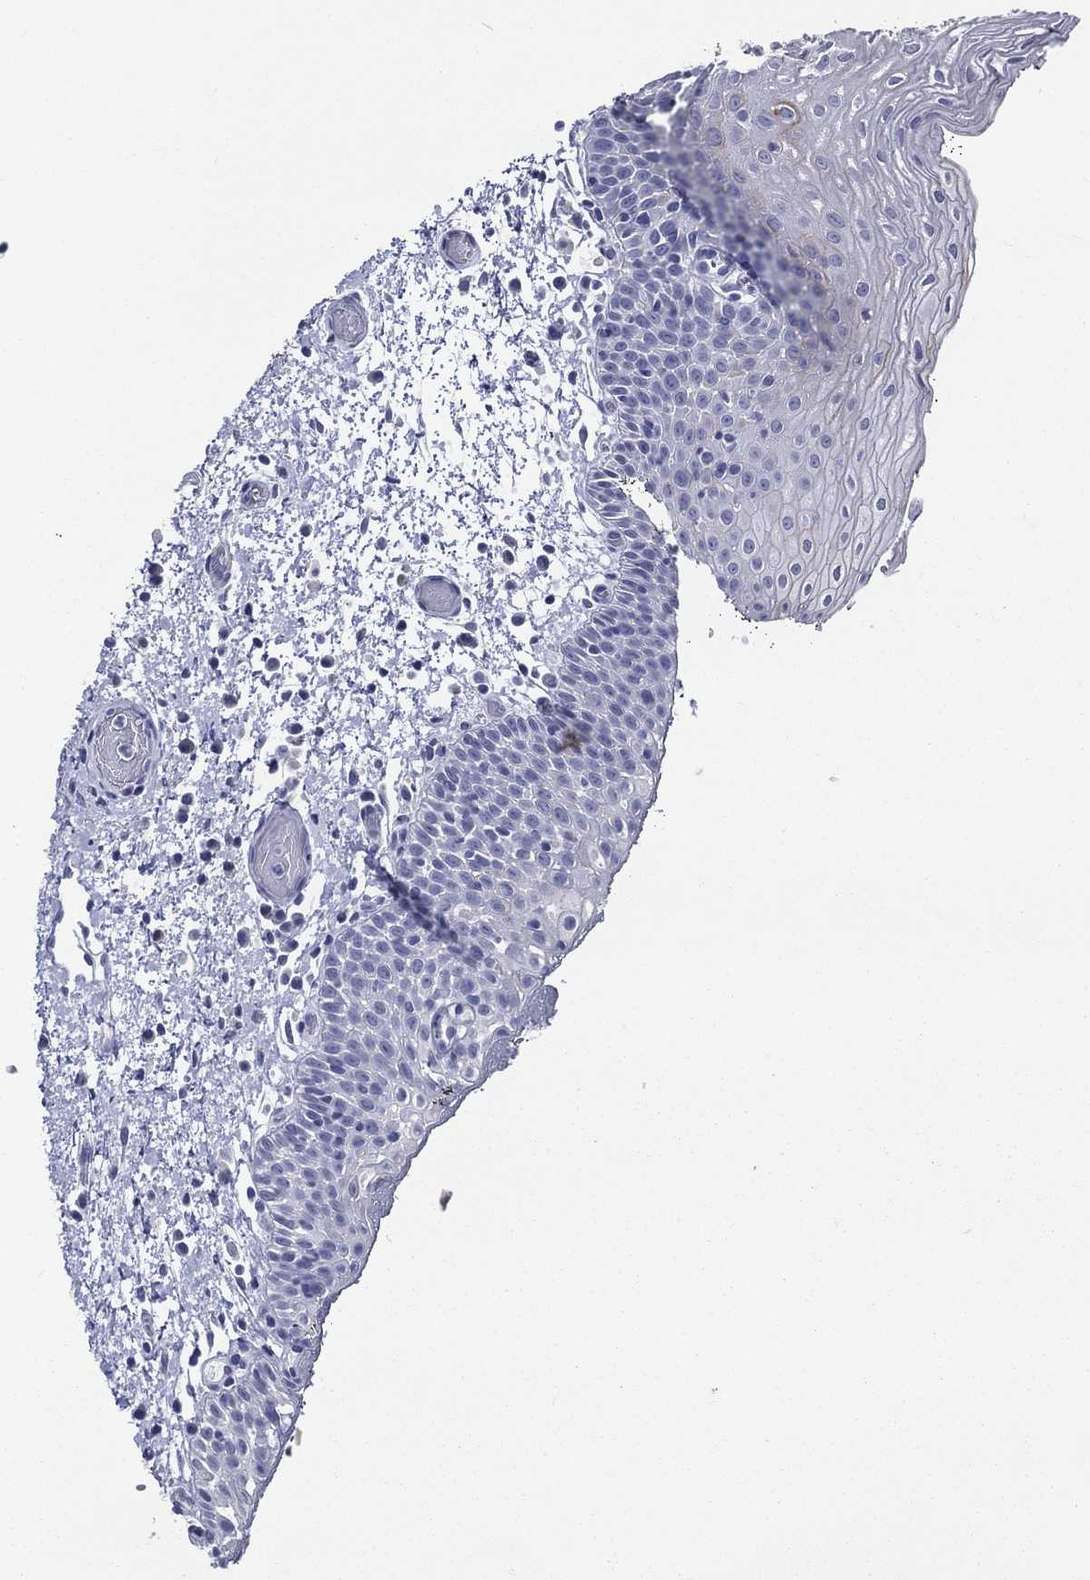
{"staining": {"intensity": "negative", "quantity": "none", "location": "none"}, "tissue": "oral mucosa", "cell_type": "Squamous epithelial cells", "image_type": "normal", "snomed": [{"axis": "morphology", "description": "Normal tissue, NOS"}, {"axis": "morphology", "description": "Squamous cell carcinoma, NOS"}, {"axis": "topography", "description": "Oral tissue"}, {"axis": "topography", "description": "Tounge, NOS"}, {"axis": "topography", "description": "Head-Neck"}], "caption": "IHC image of unremarkable oral mucosa: human oral mucosa stained with DAB (3,3'-diaminobenzidine) demonstrates no significant protein staining in squamous epithelial cells.", "gene": "ACE2", "patient": {"sex": "female", "age": 80}}